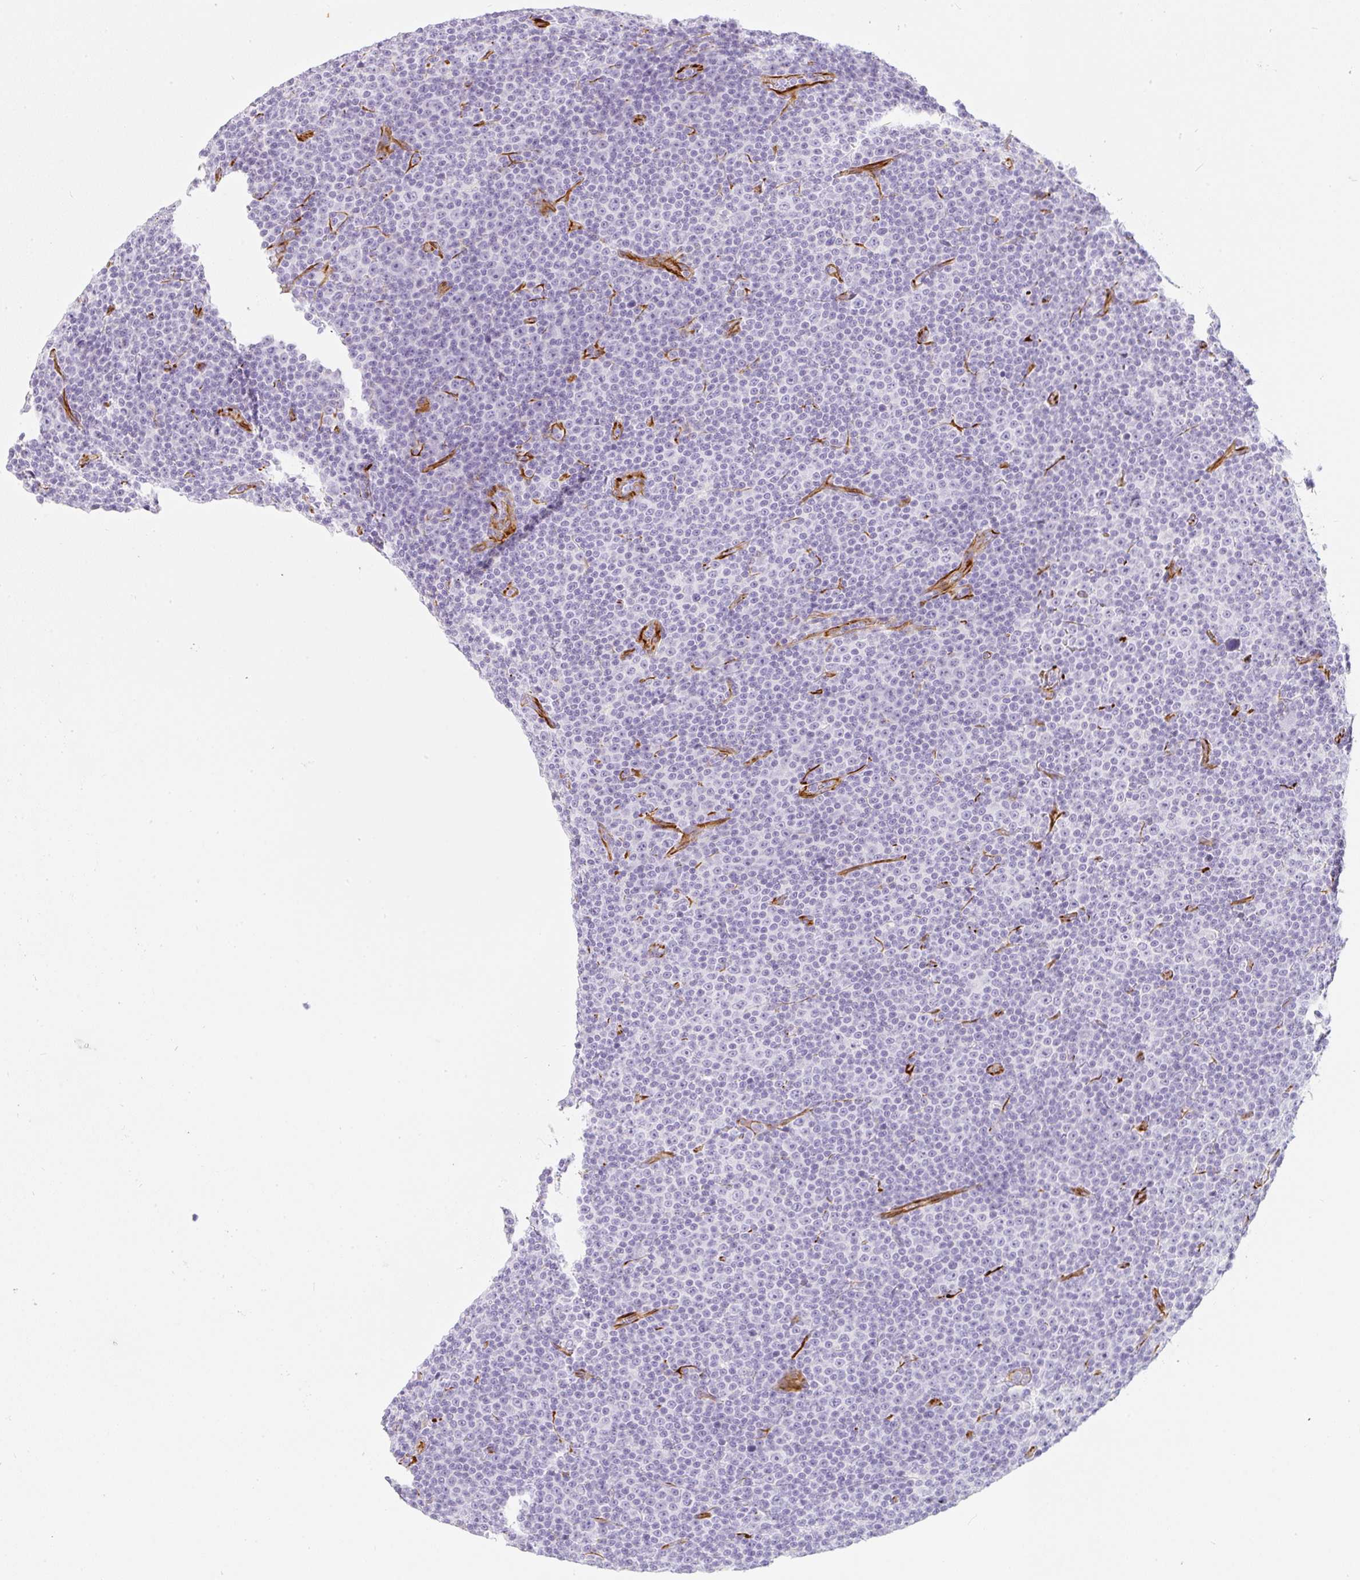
{"staining": {"intensity": "negative", "quantity": "none", "location": "none"}, "tissue": "lymphoma", "cell_type": "Tumor cells", "image_type": "cancer", "snomed": [{"axis": "morphology", "description": "Malignant lymphoma, non-Hodgkin's type, Low grade"}, {"axis": "topography", "description": "Lymph node"}], "caption": "The image shows no staining of tumor cells in lymphoma. (DAB IHC with hematoxylin counter stain).", "gene": "ZNF689", "patient": {"sex": "female", "age": 67}}